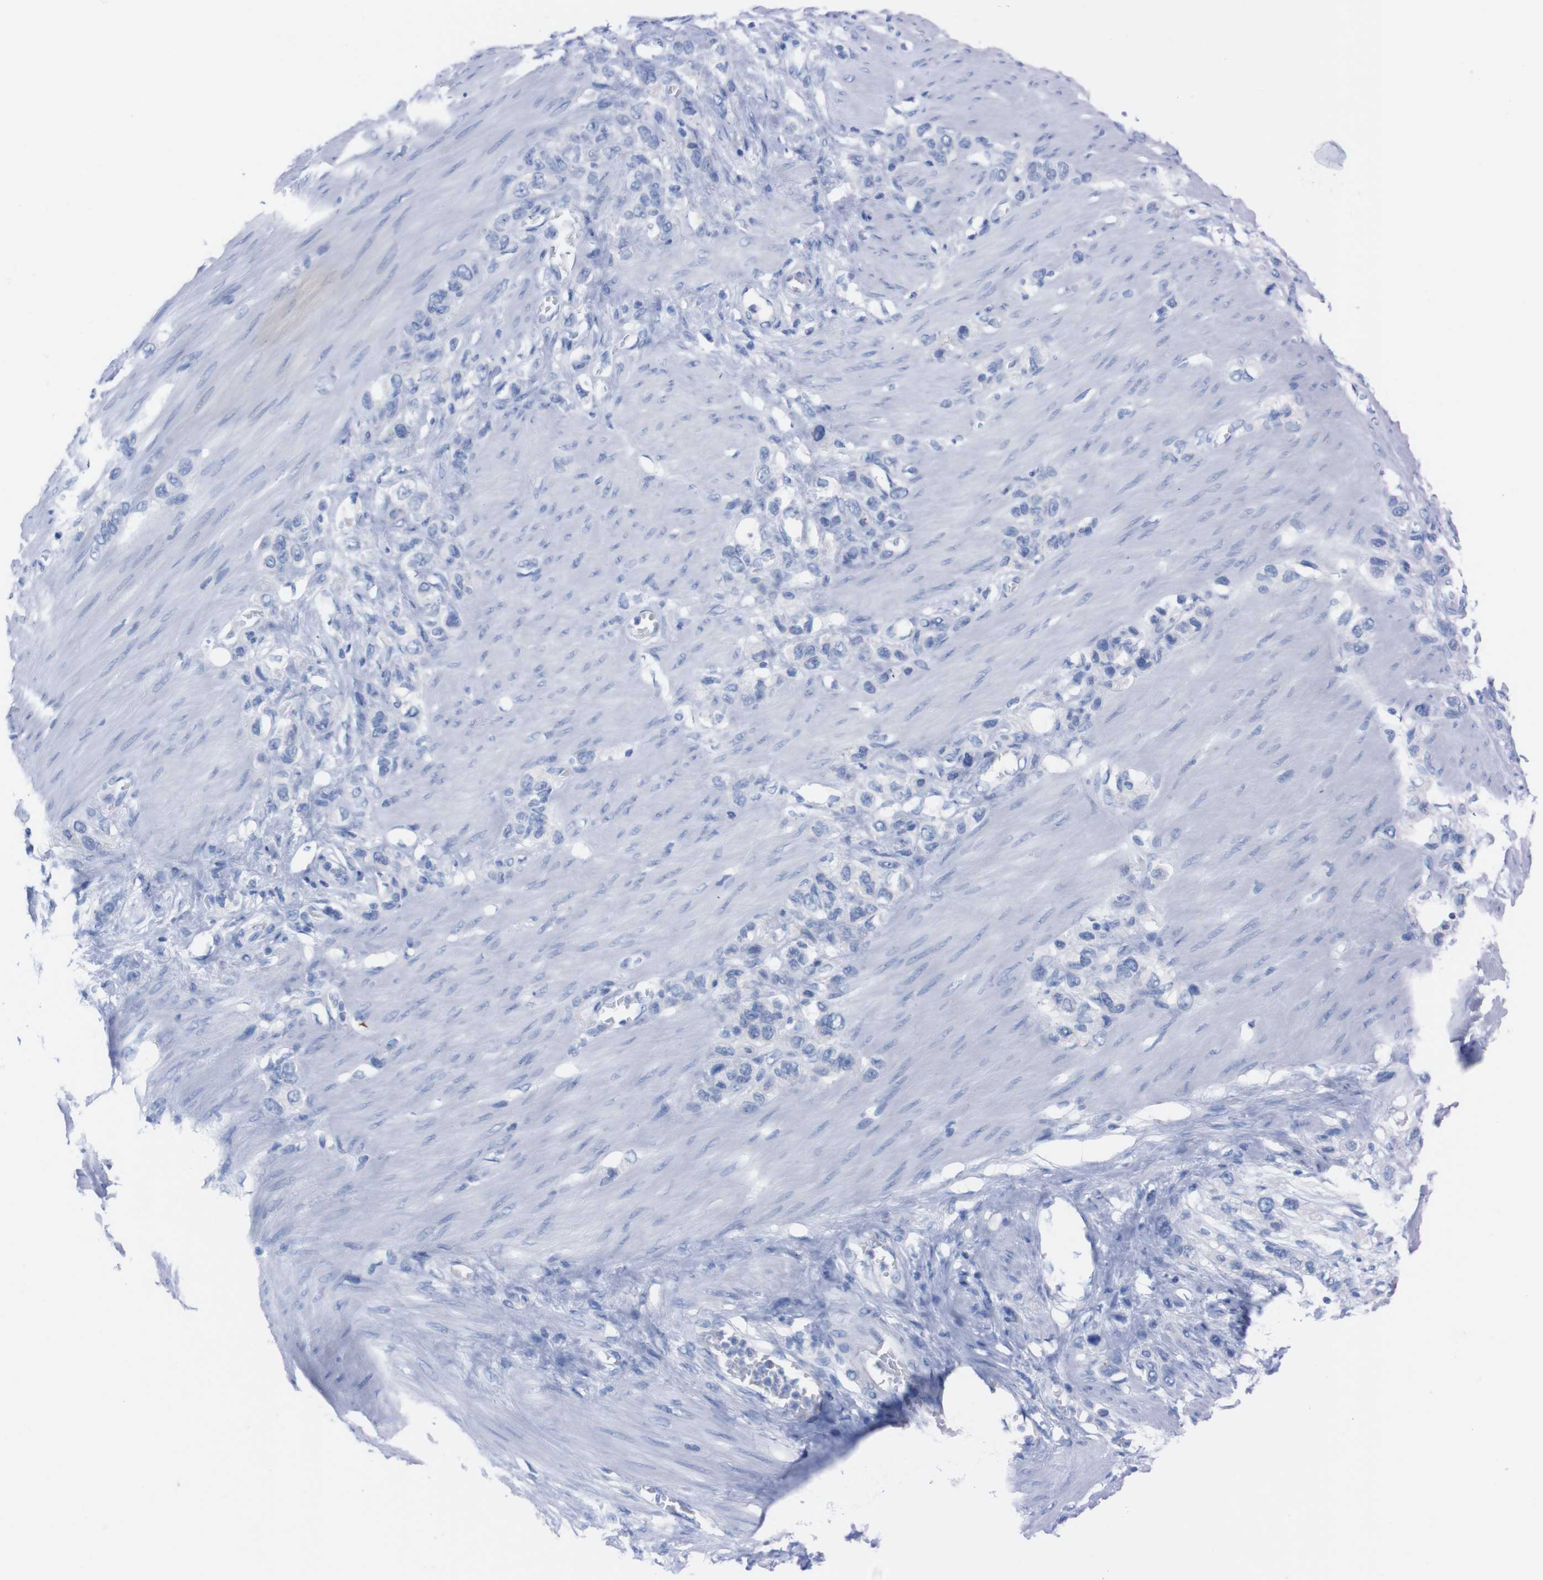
{"staining": {"intensity": "negative", "quantity": "none", "location": "none"}, "tissue": "stomach cancer", "cell_type": "Tumor cells", "image_type": "cancer", "snomed": [{"axis": "morphology", "description": "Adenocarcinoma, NOS"}, {"axis": "morphology", "description": "Adenocarcinoma, High grade"}, {"axis": "topography", "description": "Stomach, upper"}, {"axis": "topography", "description": "Stomach, lower"}], "caption": "Tumor cells show no significant protein expression in stomach adenocarcinoma.", "gene": "TMEM243", "patient": {"sex": "female", "age": 65}}